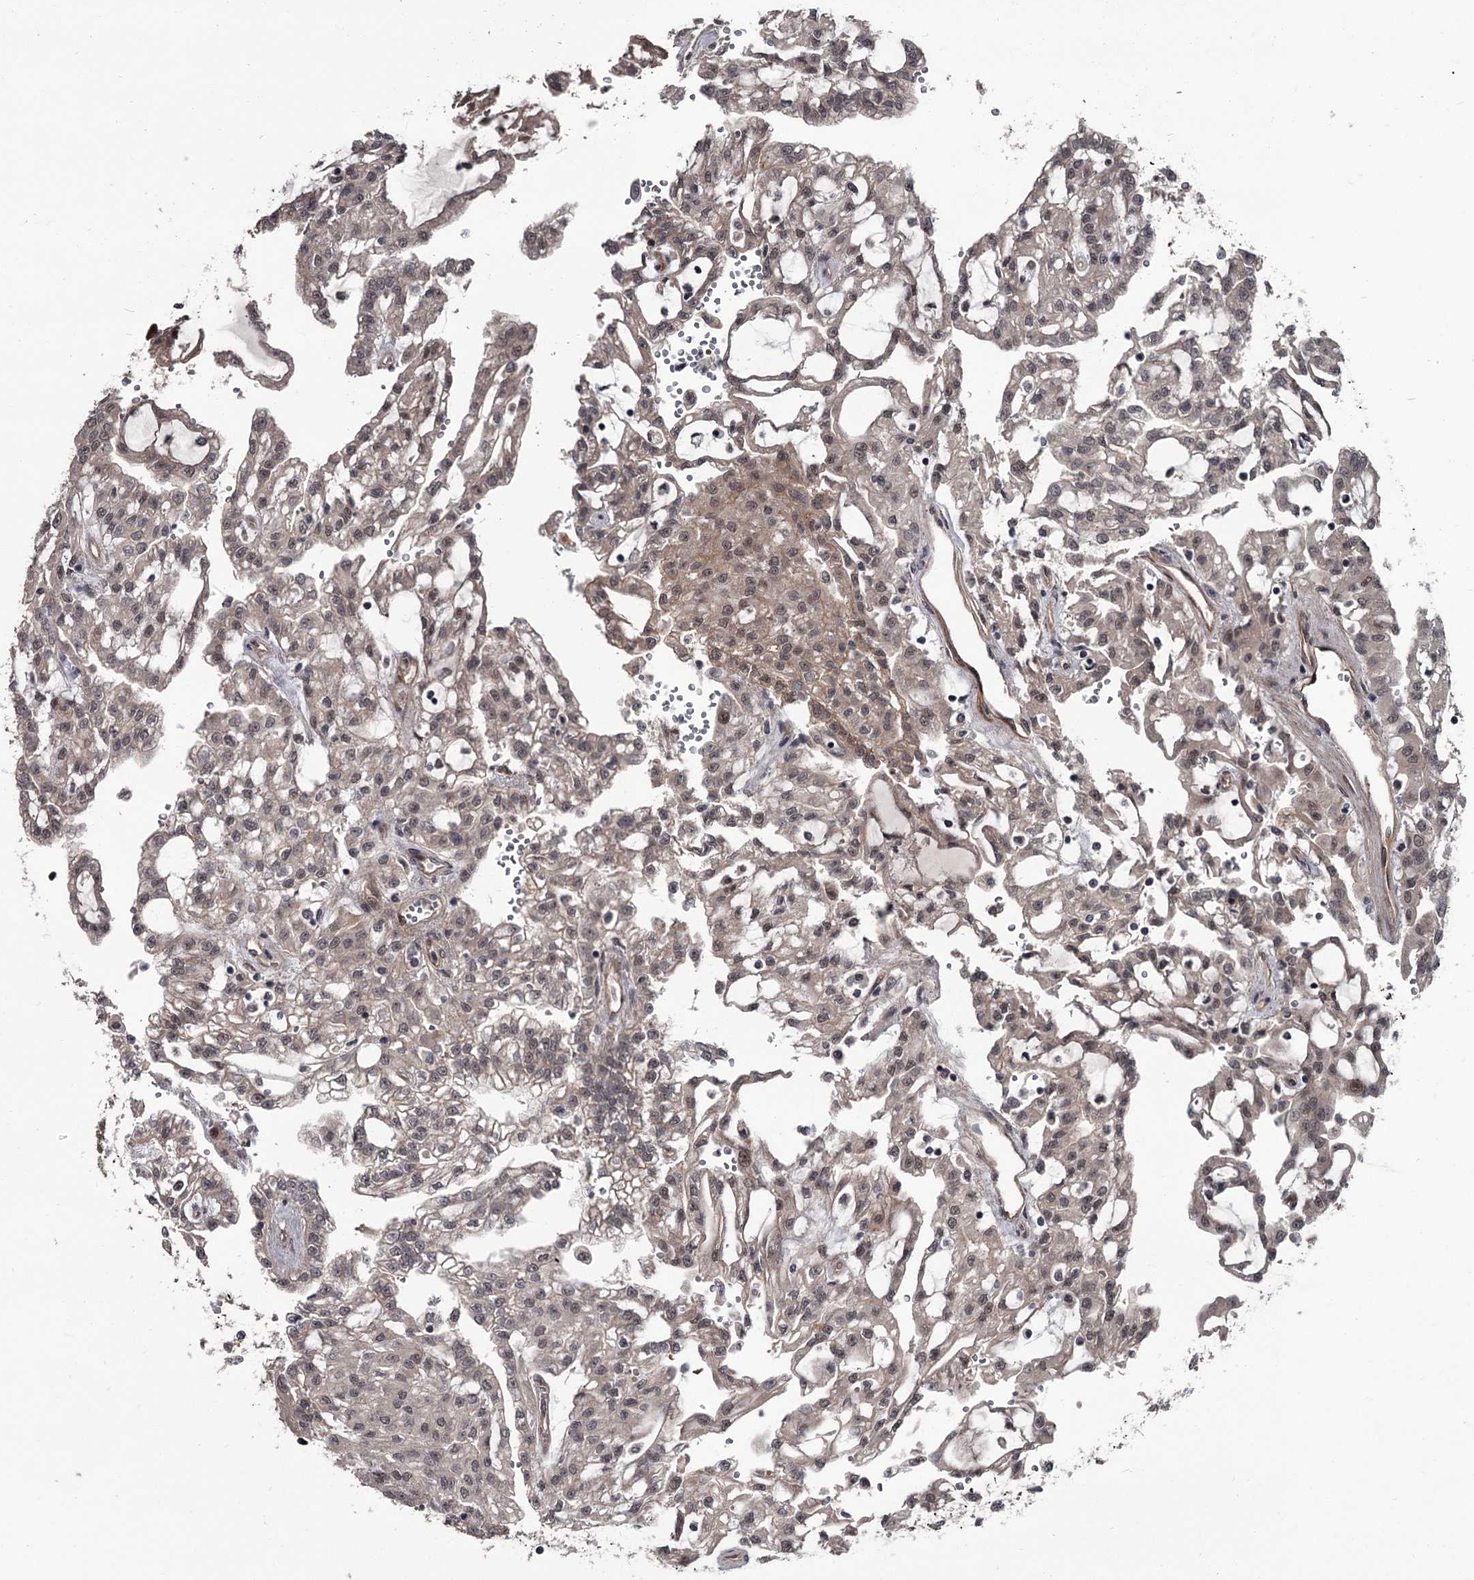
{"staining": {"intensity": "weak", "quantity": "25%-75%", "location": "cytoplasmic/membranous,nuclear"}, "tissue": "renal cancer", "cell_type": "Tumor cells", "image_type": "cancer", "snomed": [{"axis": "morphology", "description": "Adenocarcinoma, NOS"}, {"axis": "topography", "description": "Kidney"}], "caption": "This micrograph demonstrates IHC staining of human adenocarcinoma (renal), with low weak cytoplasmic/membranous and nuclear positivity in about 25%-75% of tumor cells.", "gene": "CDC42EP2", "patient": {"sex": "male", "age": 63}}